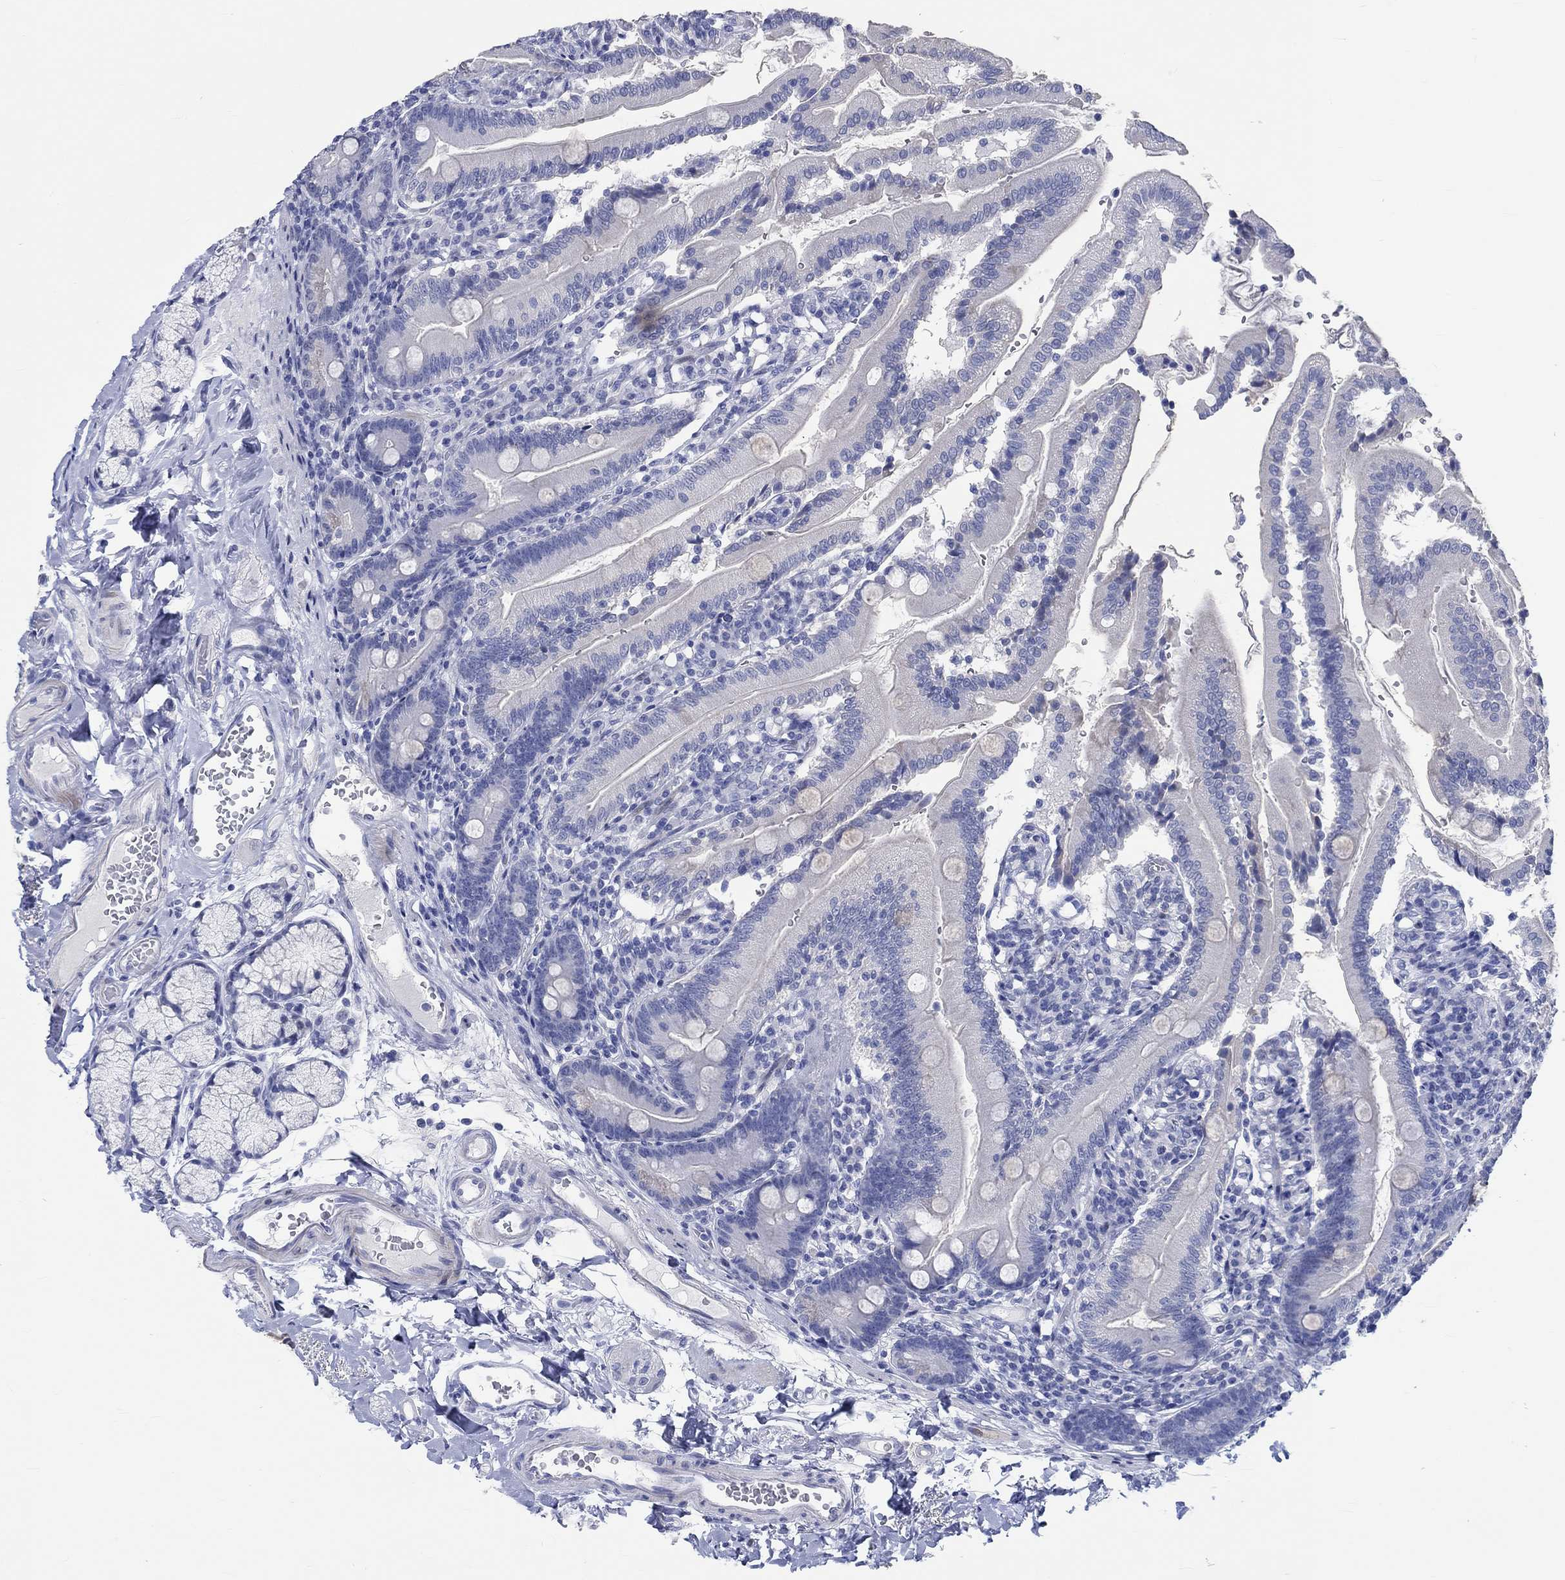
{"staining": {"intensity": "negative", "quantity": "none", "location": "none"}, "tissue": "duodenum", "cell_type": "Glandular cells", "image_type": "normal", "snomed": [{"axis": "morphology", "description": "Normal tissue, NOS"}, {"axis": "topography", "description": "Duodenum"}], "caption": "Immunohistochemistry photomicrograph of benign duodenum: duodenum stained with DAB (3,3'-diaminobenzidine) demonstrates no significant protein positivity in glandular cells. The staining was performed using DAB to visualize the protein expression in brown, while the nuclei were stained in blue with hematoxylin (Magnification: 20x).", "gene": "C4orf47", "patient": {"sex": "female", "age": 67}}